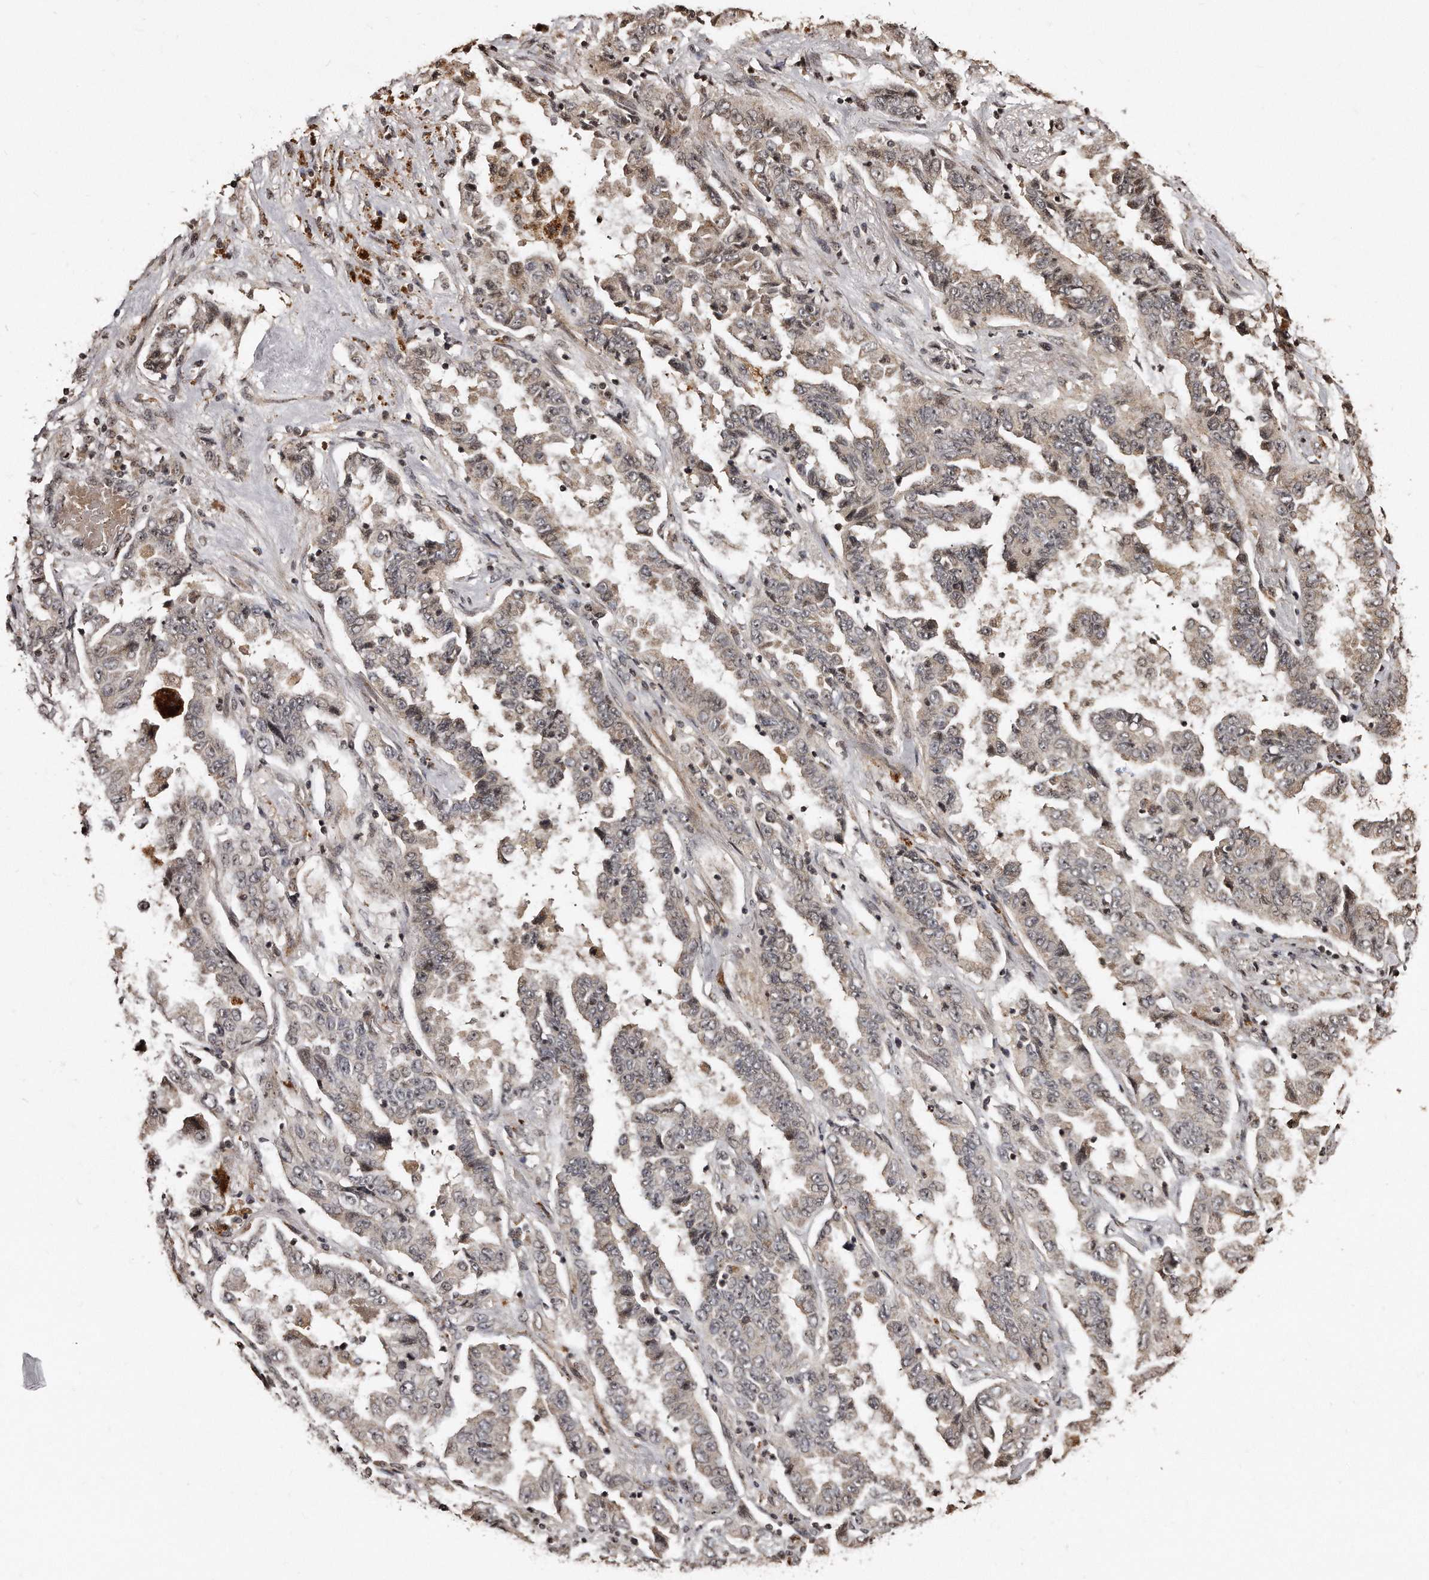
{"staining": {"intensity": "weak", "quantity": "25%-75%", "location": "cytoplasmic/membranous,nuclear"}, "tissue": "lung cancer", "cell_type": "Tumor cells", "image_type": "cancer", "snomed": [{"axis": "morphology", "description": "Adenocarcinoma, NOS"}, {"axis": "topography", "description": "Lung"}], "caption": "Immunohistochemistry (DAB) staining of human lung adenocarcinoma shows weak cytoplasmic/membranous and nuclear protein expression in approximately 25%-75% of tumor cells.", "gene": "TSHR", "patient": {"sex": "female", "age": 51}}